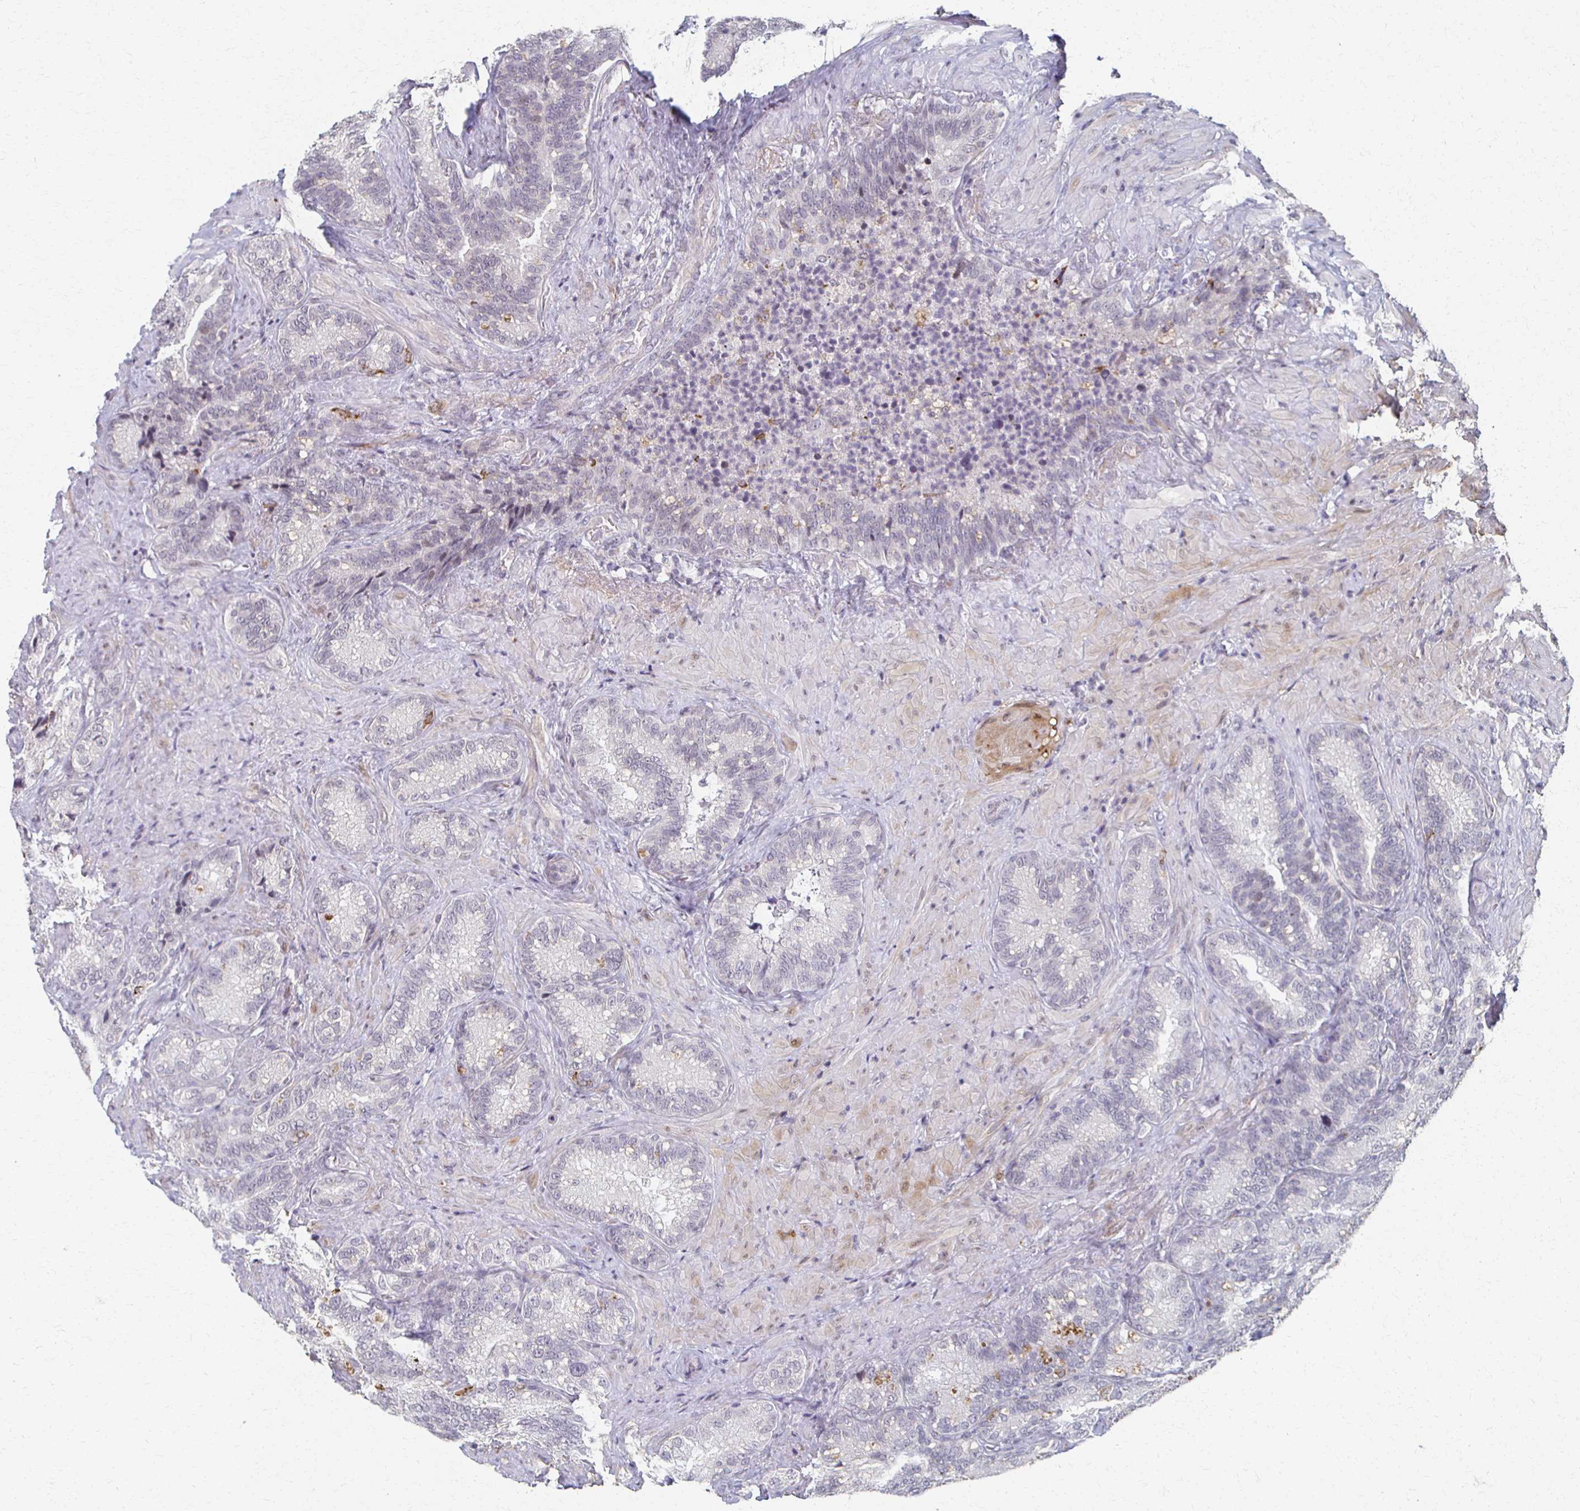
{"staining": {"intensity": "negative", "quantity": "none", "location": "none"}, "tissue": "seminal vesicle", "cell_type": "Glandular cells", "image_type": "normal", "snomed": [{"axis": "morphology", "description": "Normal tissue, NOS"}, {"axis": "topography", "description": "Seminal veicle"}], "caption": "Seminal vesicle stained for a protein using IHC displays no expression glandular cells.", "gene": "DAB1", "patient": {"sex": "male", "age": 68}}